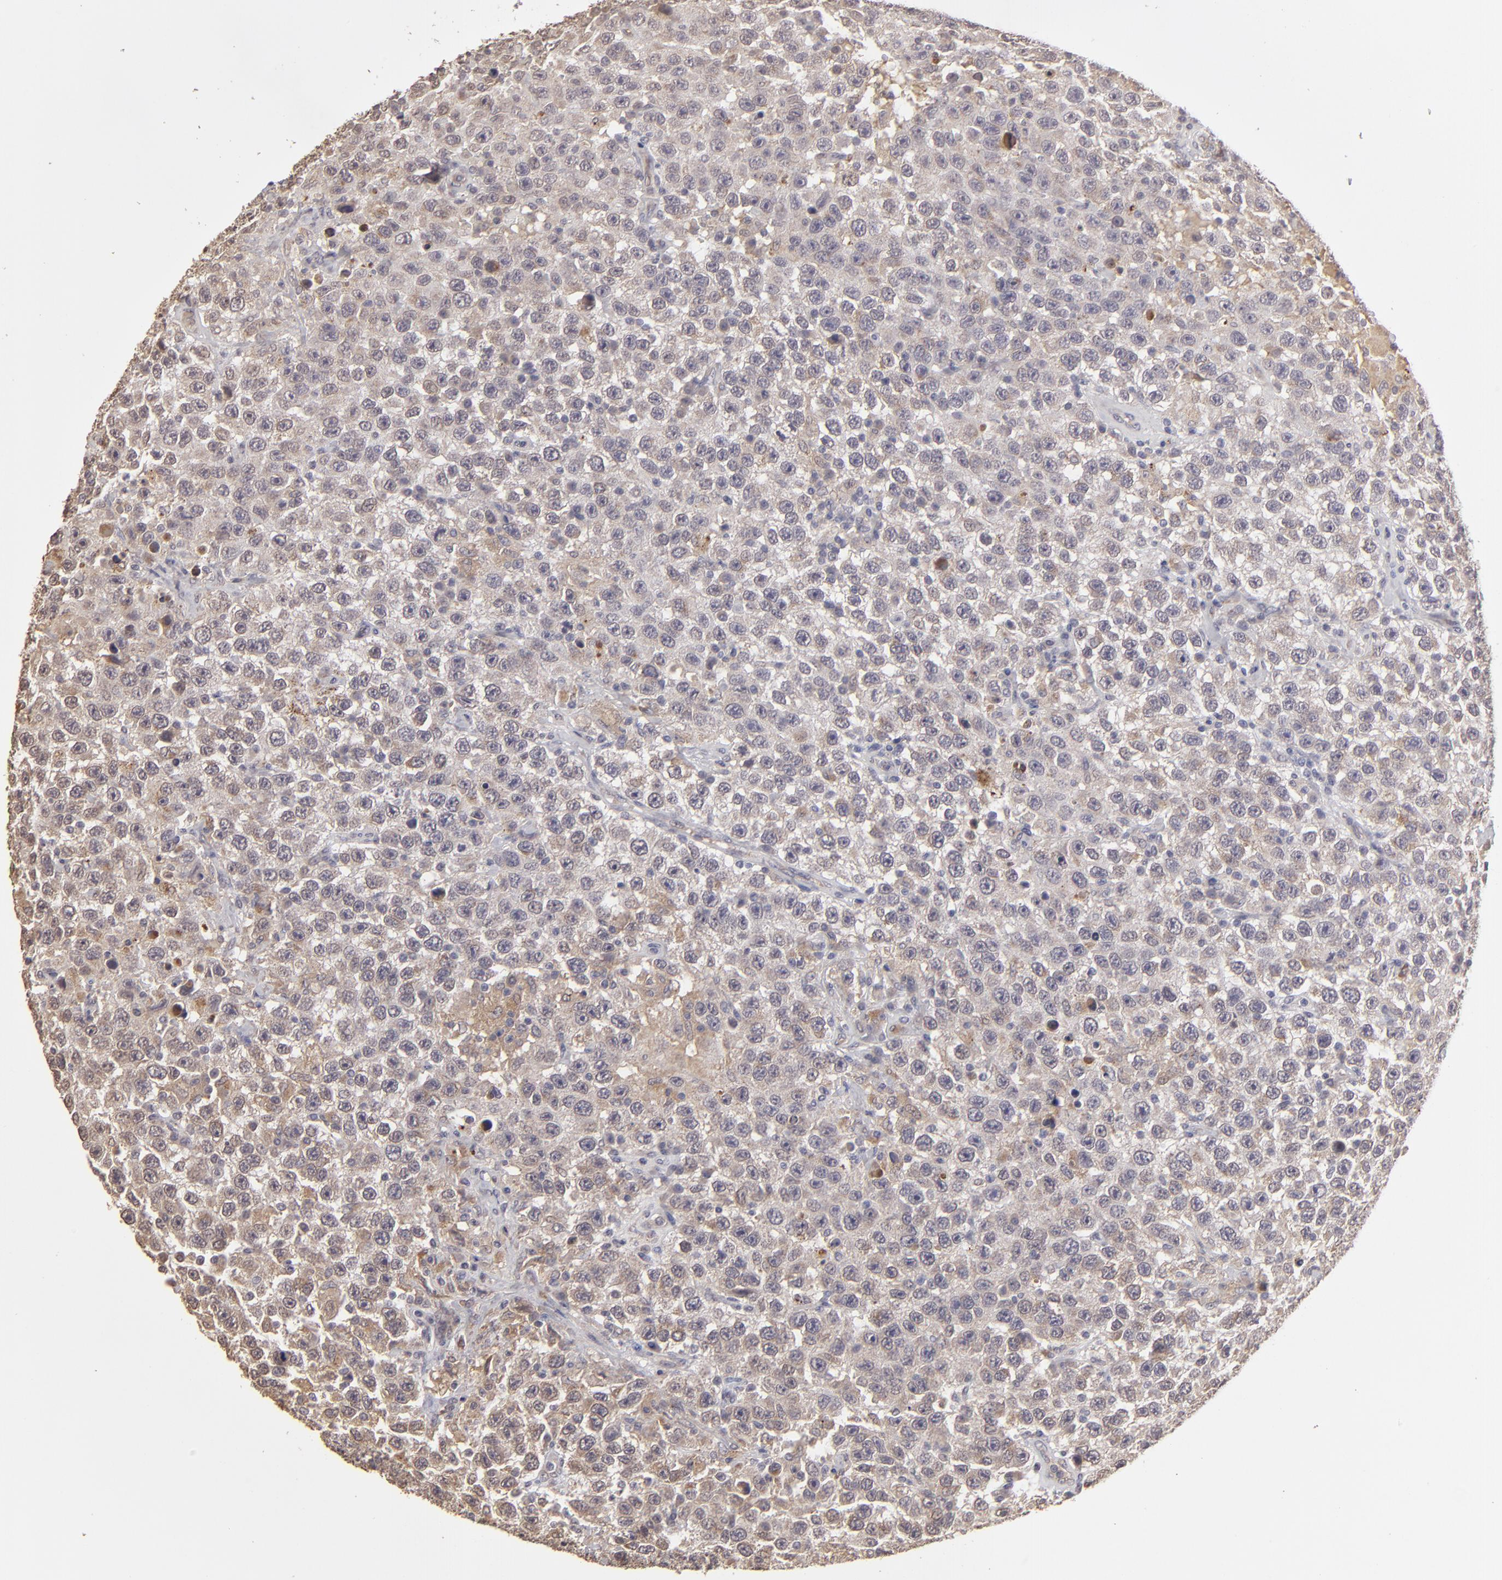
{"staining": {"intensity": "weak", "quantity": "25%-75%", "location": "cytoplasmic/membranous"}, "tissue": "testis cancer", "cell_type": "Tumor cells", "image_type": "cancer", "snomed": [{"axis": "morphology", "description": "Seminoma, NOS"}, {"axis": "topography", "description": "Testis"}], "caption": "Testis seminoma tissue reveals weak cytoplasmic/membranous expression in about 25%-75% of tumor cells", "gene": "ITGB5", "patient": {"sex": "male", "age": 41}}